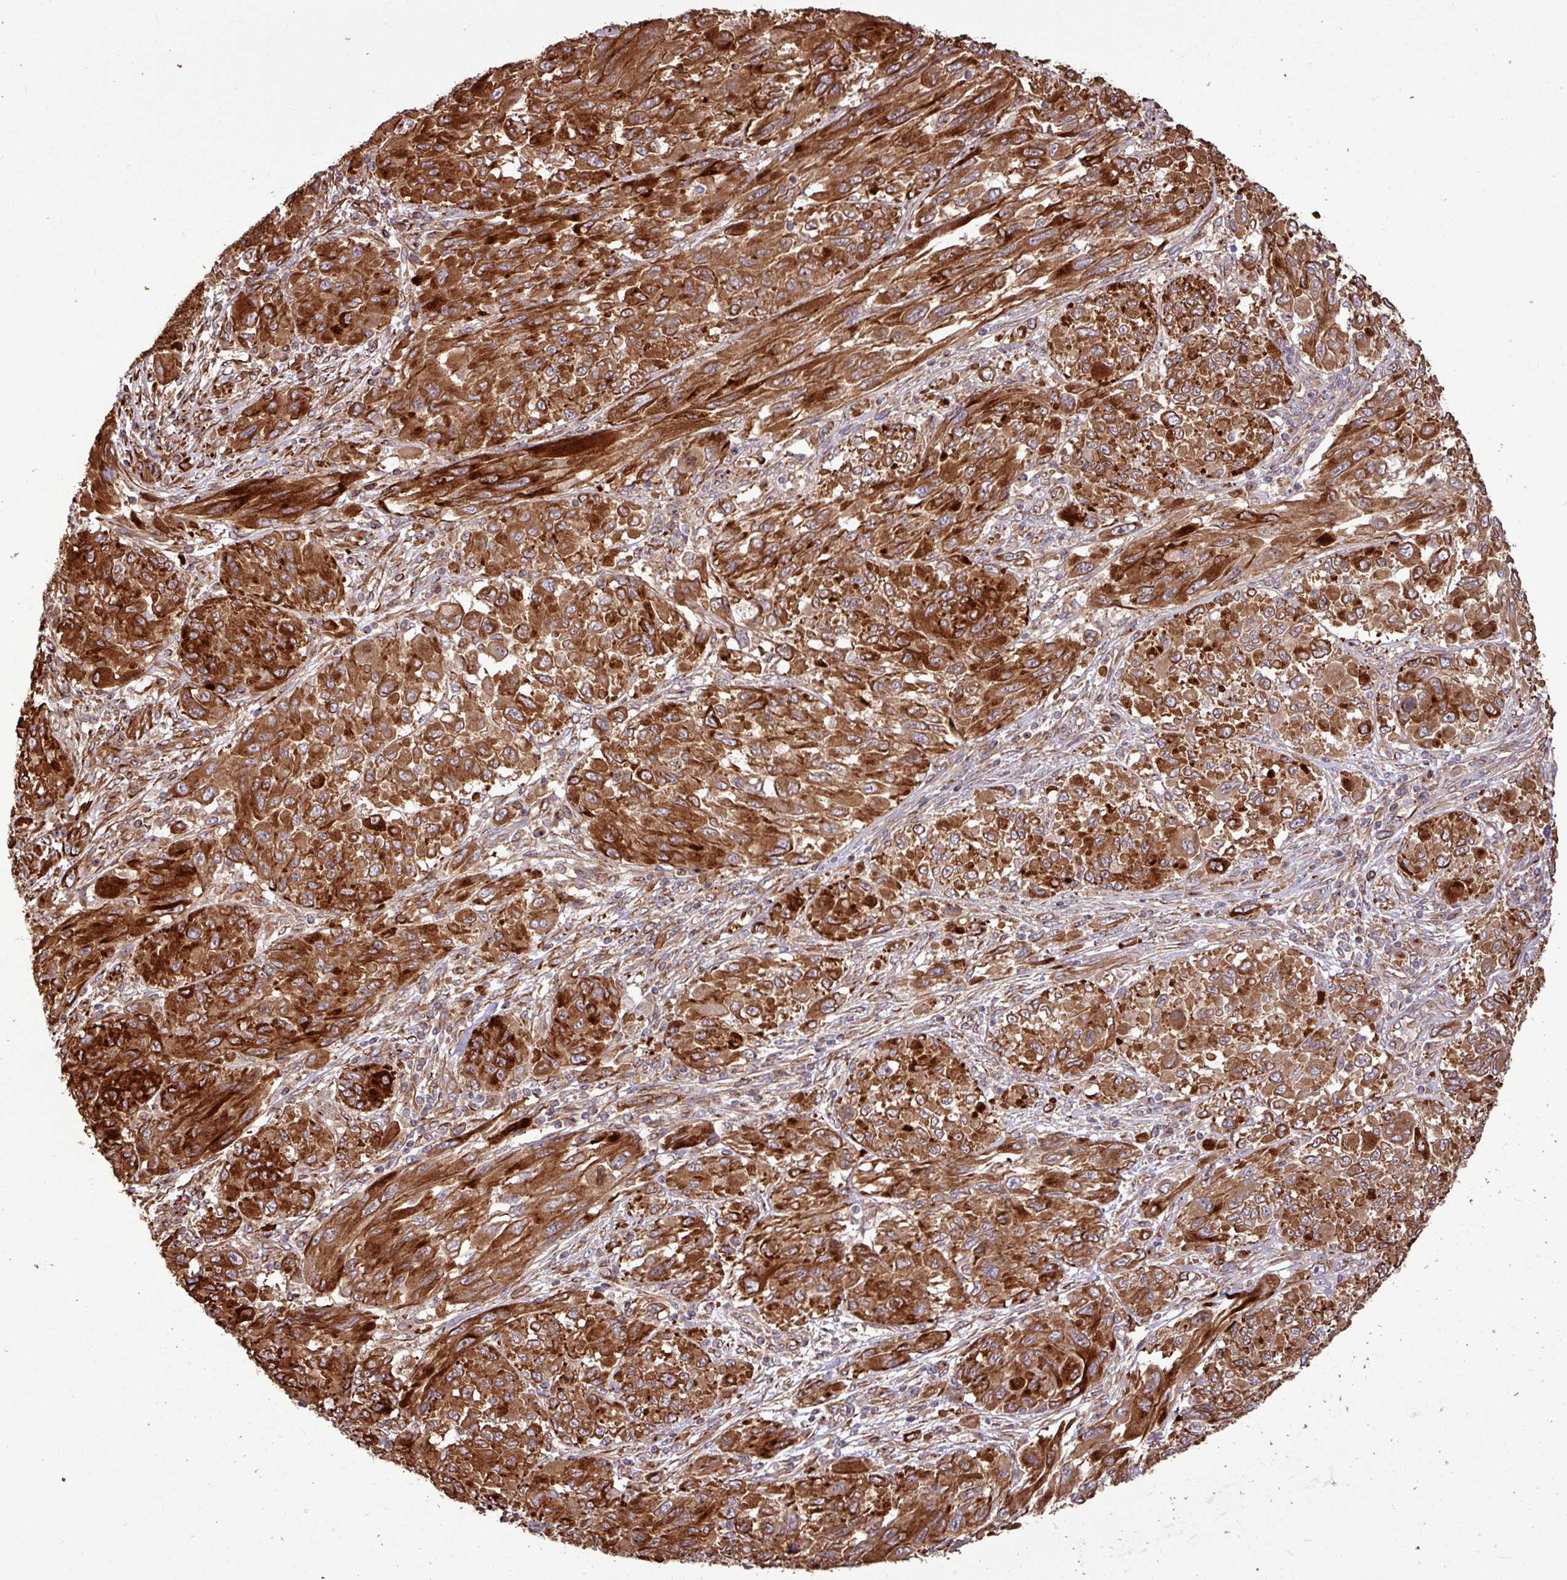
{"staining": {"intensity": "strong", "quantity": ">75%", "location": "cytoplasmic/membranous"}, "tissue": "melanoma", "cell_type": "Tumor cells", "image_type": "cancer", "snomed": [{"axis": "morphology", "description": "Malignant melanoma, NOS"}, {"axis": "topography", "description": "Skin"}], "caption": "A high amount of strong cytoplasmic/membranous staining is identified in approximately >75% of tumor cells in melanoma tissue.", "gene": "ZNF300", "patient": {"sex": "female", "age": 91}}